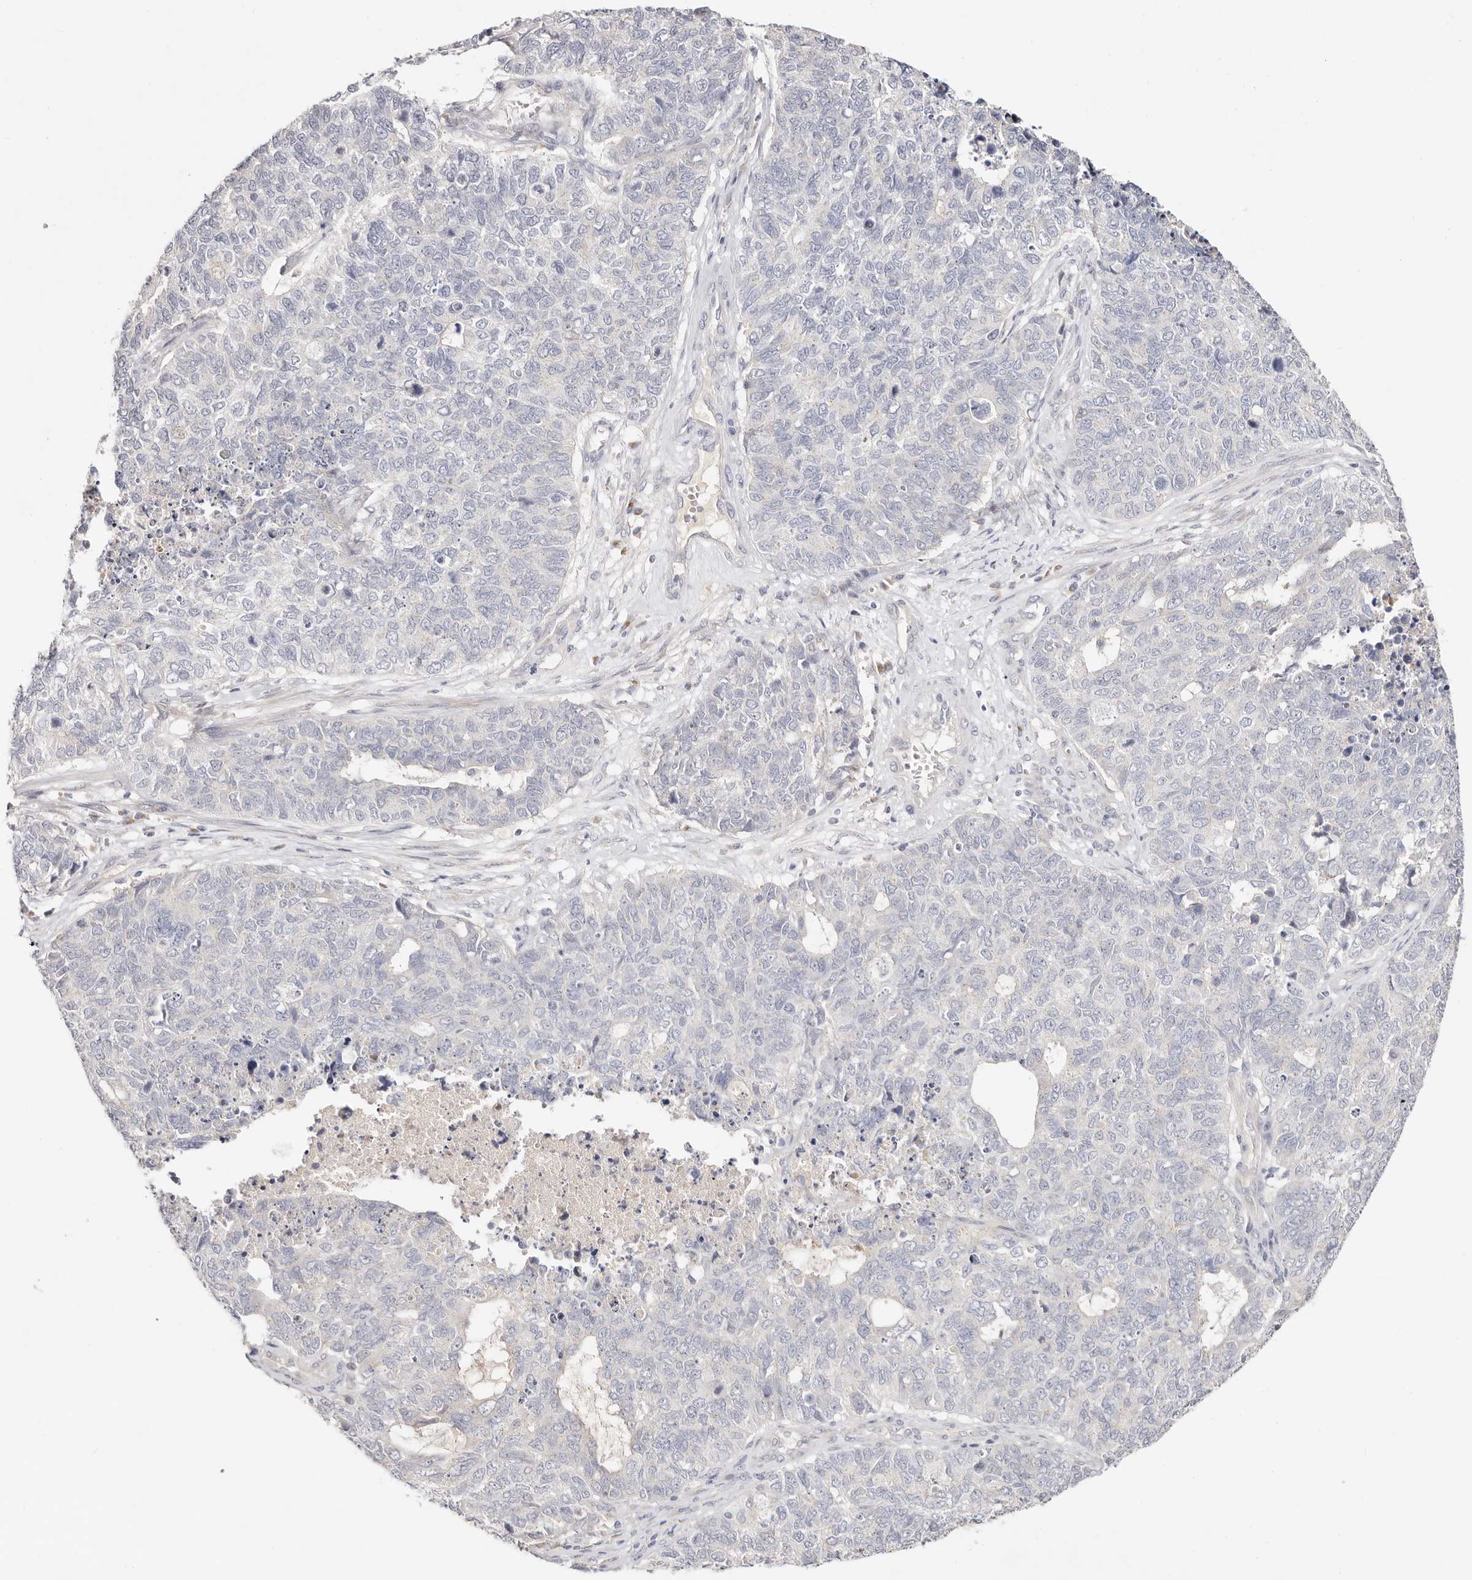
{"staining": {"intensity": "negative", "quantity": "none", "location": "none"}, "tissue": "cervical cancer", "cell_type": "Tumor cells", "image_type": "cancer", "snomed": [{"axis": "morphology", "description": "Squamous cell carcinoma, NOS"}, {"axis": "topography", "description": "Cervix"}], "caption": "DAB (3,3'-diaminobenzidine) immunohistochemical staining of cervical cancer (squamous cell carcinoma) shows no significant staining in tumor cells. Nuclei are stained in blue.", "gene": "DNASE1", "patient": {"sex": "female", "age": 63}}